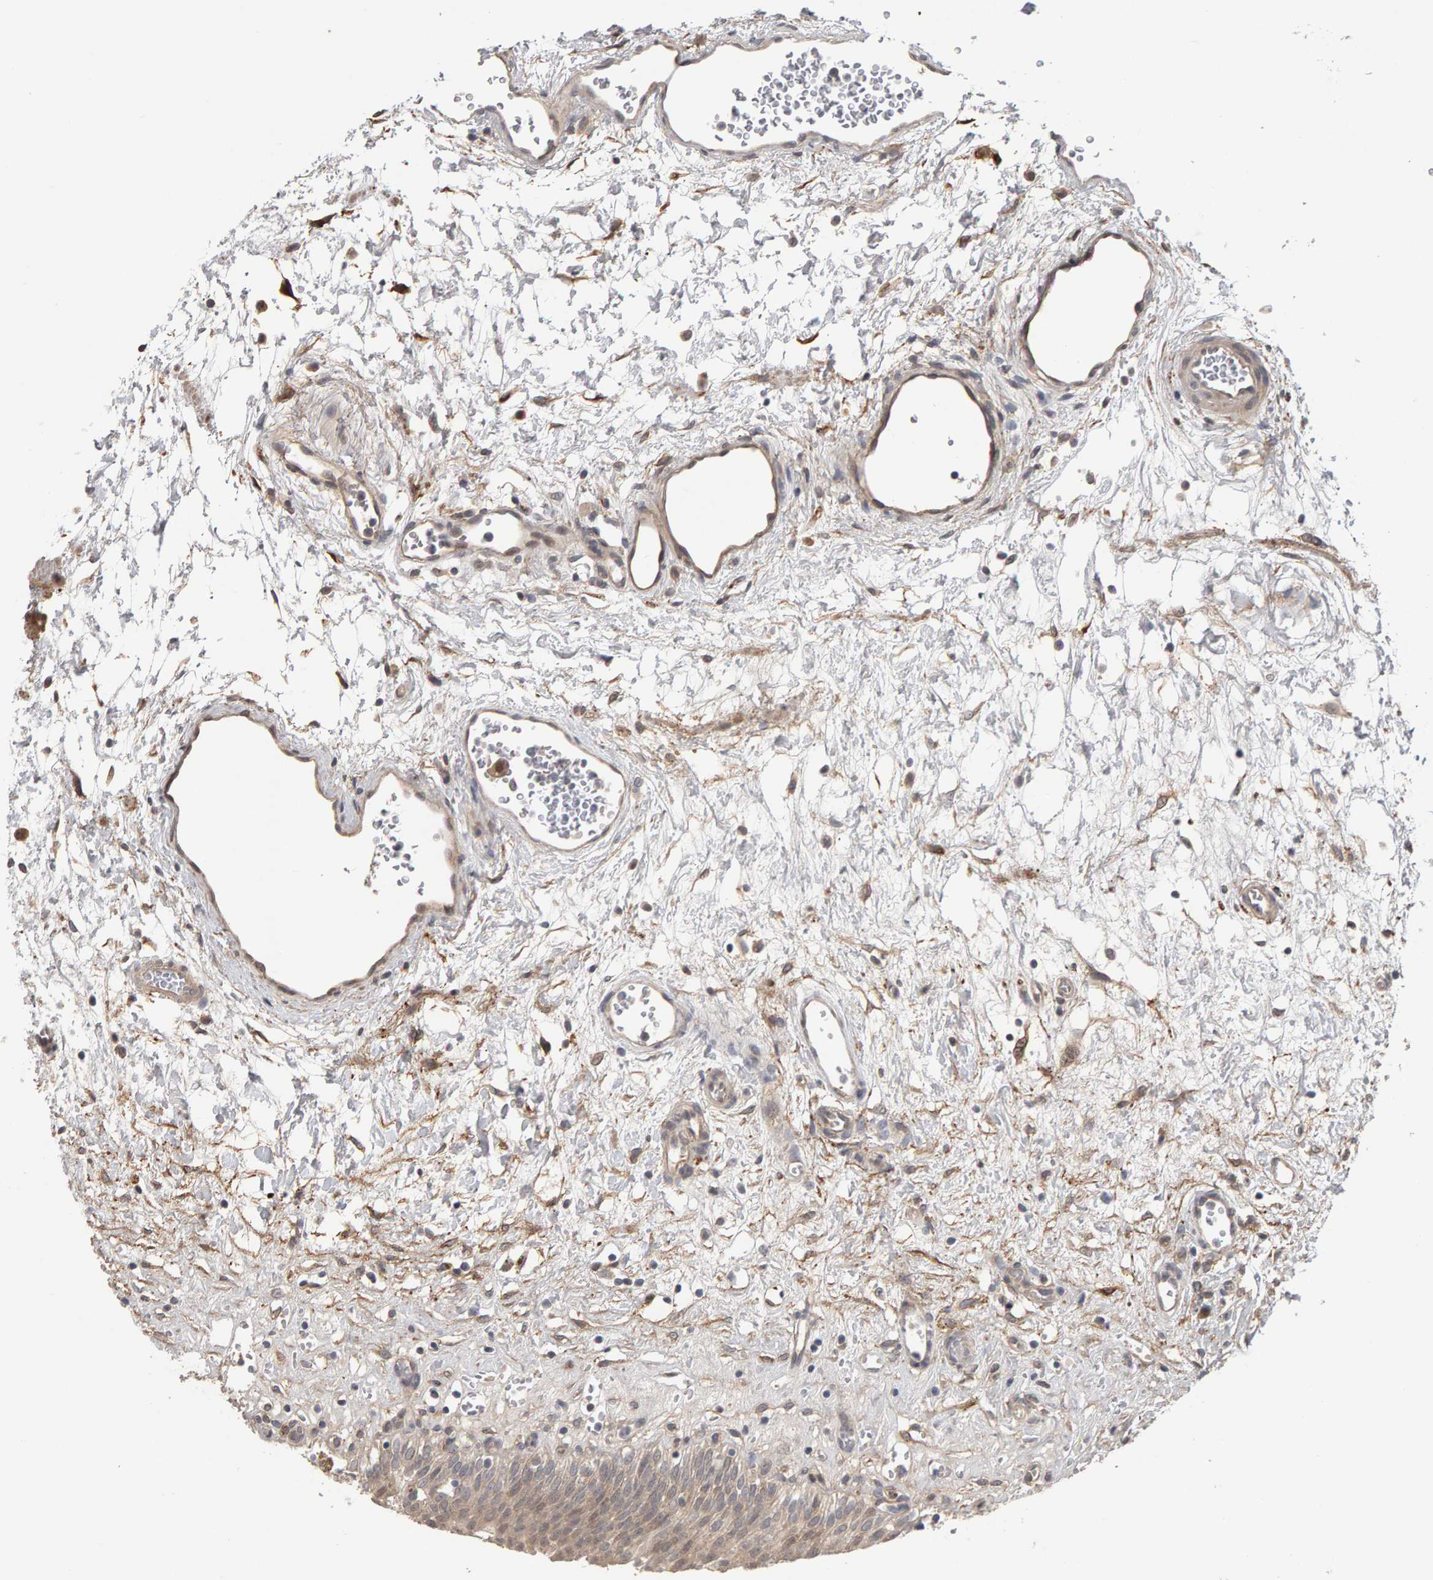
{"staining": {"intensity": "strong", "quantity": "<25%", "location": "cytoplasmic/membranous,nuclear"}, "tissue": "urinary bladder", "cell_type": "Urothelial cells", "image_type": "normal", "snomed": [{"axis": "morphology", "description": "Urothelial carcinoma, High grade"}, {"axis": "topography", "description": "Urinary bladder"}], "caption": "Immunohistochemistry of benign human urinary bladder exhibits medium levels of strong cytoplasmic/membranous,nuclear expression in approximately <25% of urothelial cells.", "gene": "CDCA5", "patient": {"sex": "male", "age": 46}}